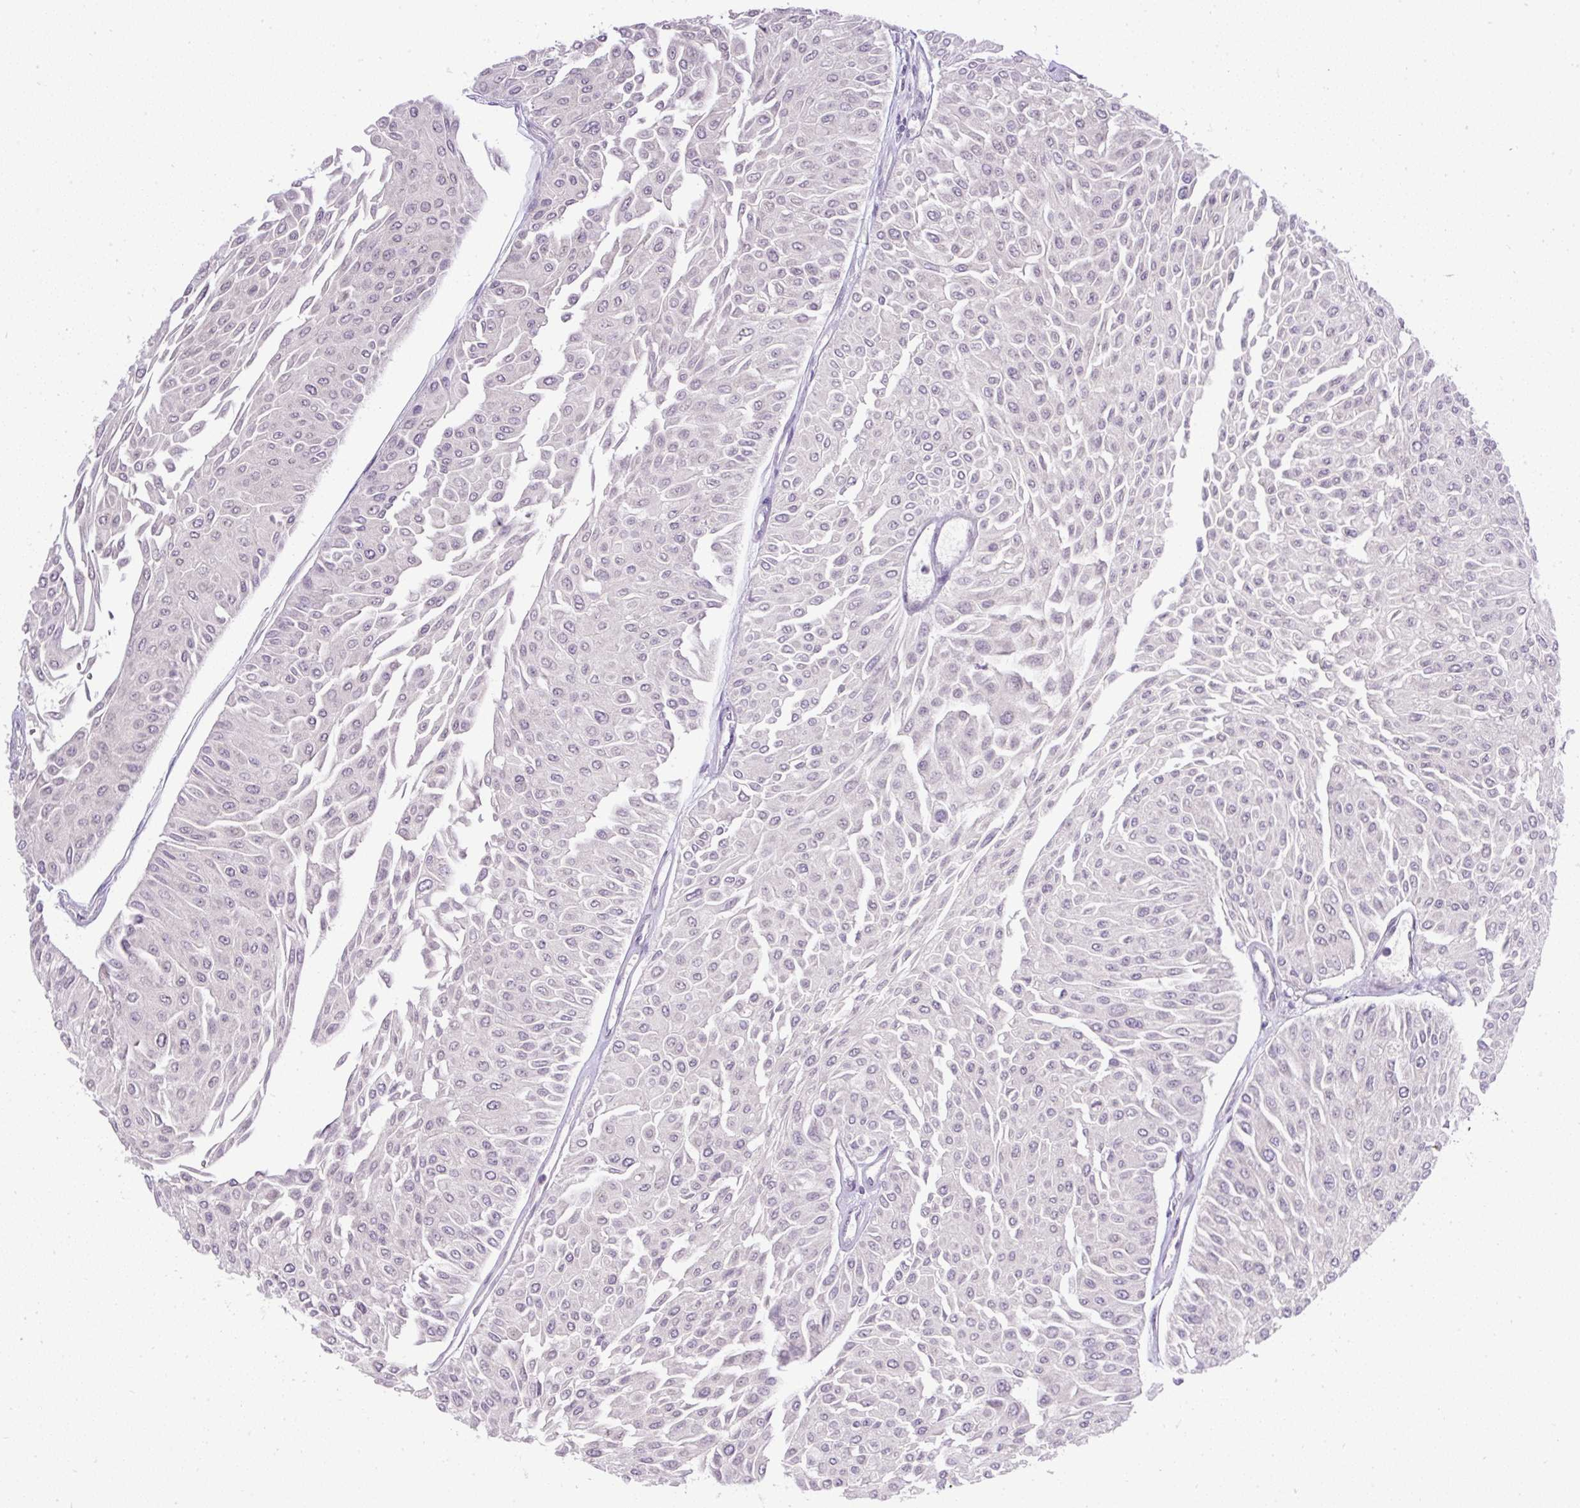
{"staining": {"intensity": "negative", "quantity": "none", "location": "none"}, "tissue": "urothelial cancer", "cell_type": "Tumor cells", "image_type": "cancer", "snomed": [{"axis": "morphology", "description": "Urothelial carcinoma, Low grade"}, {"axis": "topography", "description": "Urinary bladder"}], "caption": "Tumor cells are negative for protein expression in human urothelial cancer.", "gene": "SMC4", "patient": {"sex": "male", "age": 67}}